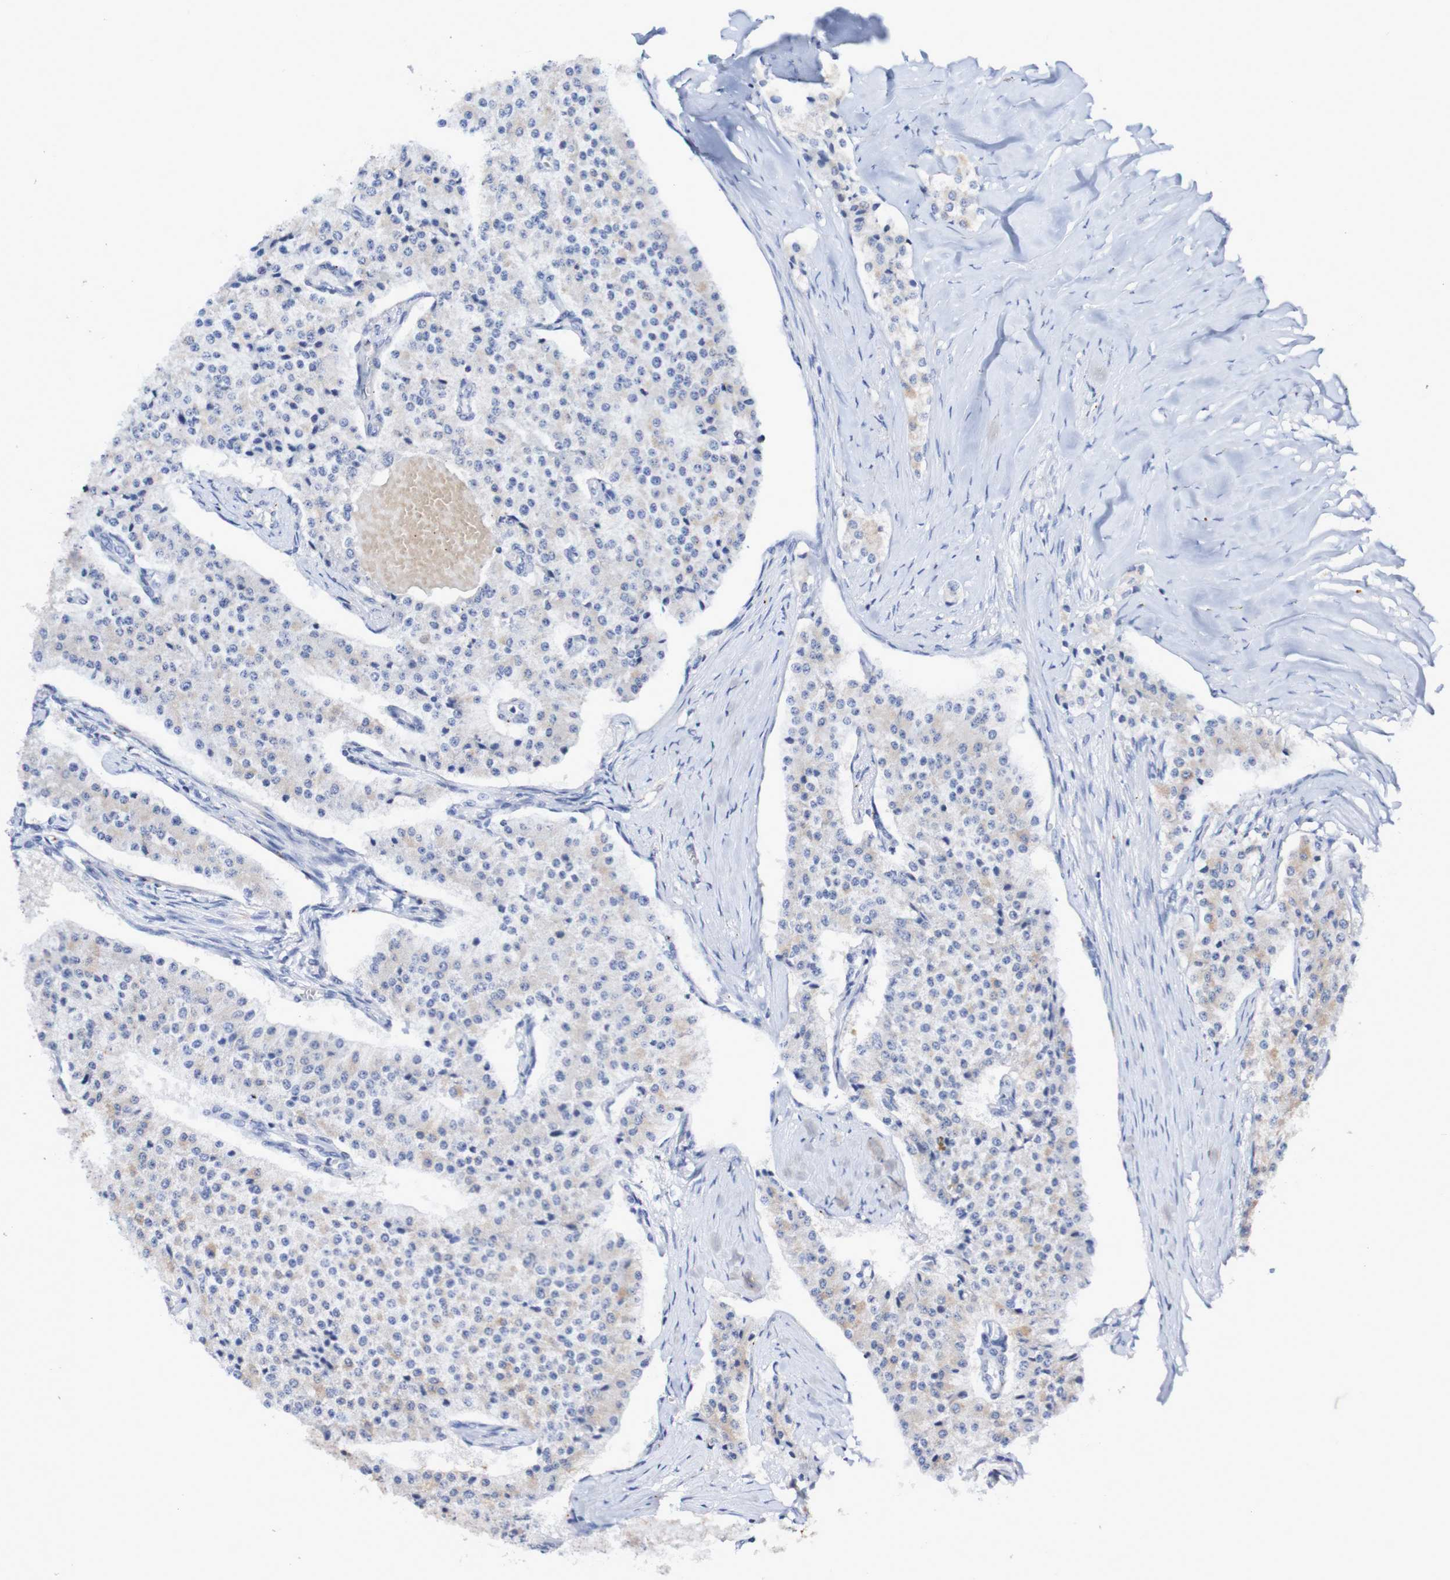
{"staining": {"intensity": "negative", "quantity": "none", "location": "none"}, "tissue": "carcinoid", "cell_type": "Tumor cells", "image_type": "cancer", "snomed": [{"axis": "morphology", "description": "Carcinoid, malignant, NOS"}, {"axis": "topography", "description": "Colon"}], "caption": "Tumor cells show no significant expression in malignant carcinoid. (Brightfield microscopy of DAB immunohistochemistry at high magnification).", "gene": "SEZ6", "patient": {"sex": "female", "age": 52}}